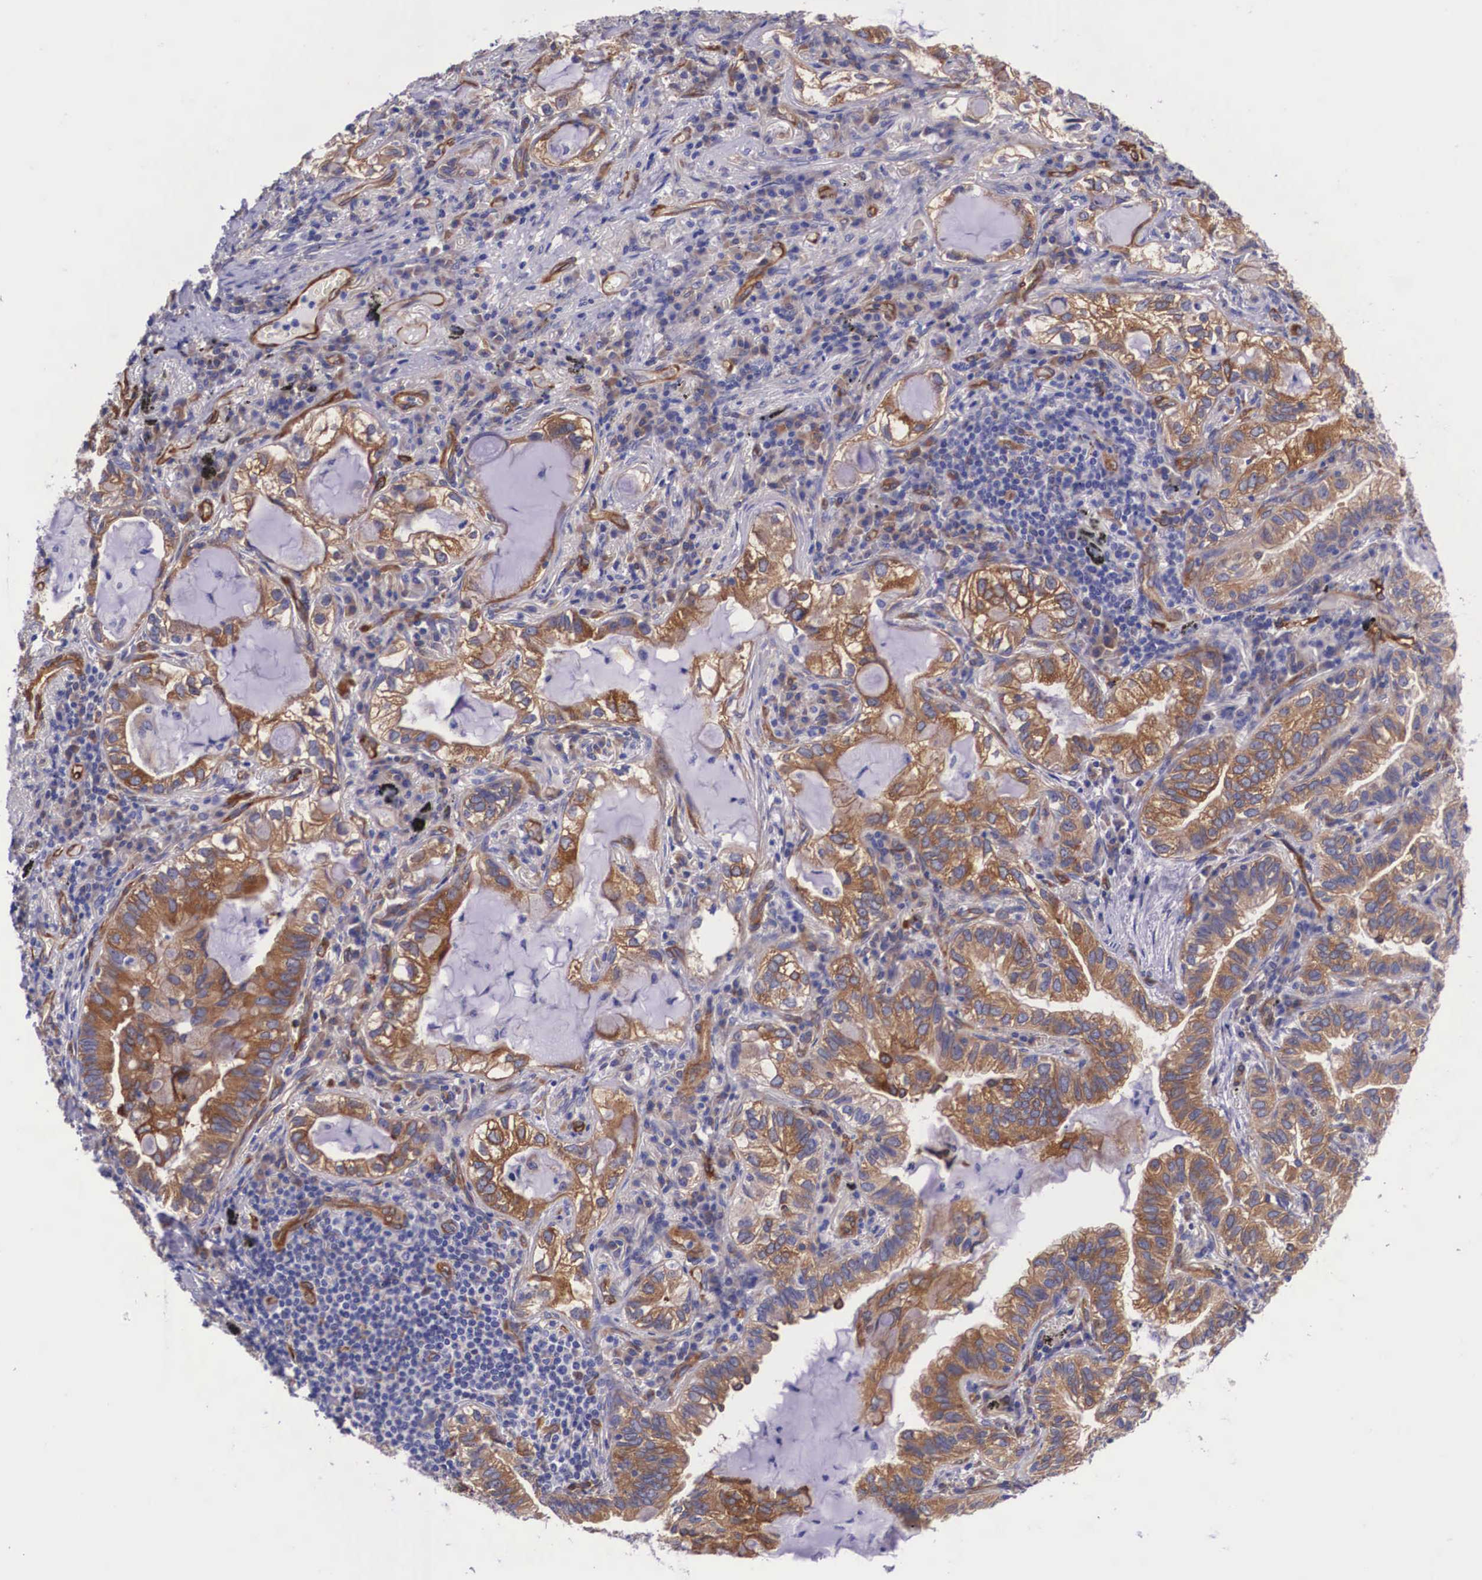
{"staining": {"intensity": "strong", "quantity": ">75%", "location": "cytoplasmic/membranous,nuclear"}, "tissue": "lung cancer", "cell_type": "Tumor cells", "image_type": "cancer", "snomed": [{"axis": "morphology", "description": "Adenocarcinoma, NOS"}, {"axis": "topography", "description": "Lung"}], "caption": "A brown stain highlights strong cytoplasmic/membranous and nuclear staining of a protein in human adenocarcinoma (lung) tumor cells. The staining was performed using DAB to visualize the protein expression in brown, while the nuclei were stained in blue with hematoxylin (Magnification: 20x).", "gene": "BCAR1", "patient": {"sex": "female", "age": 50}}